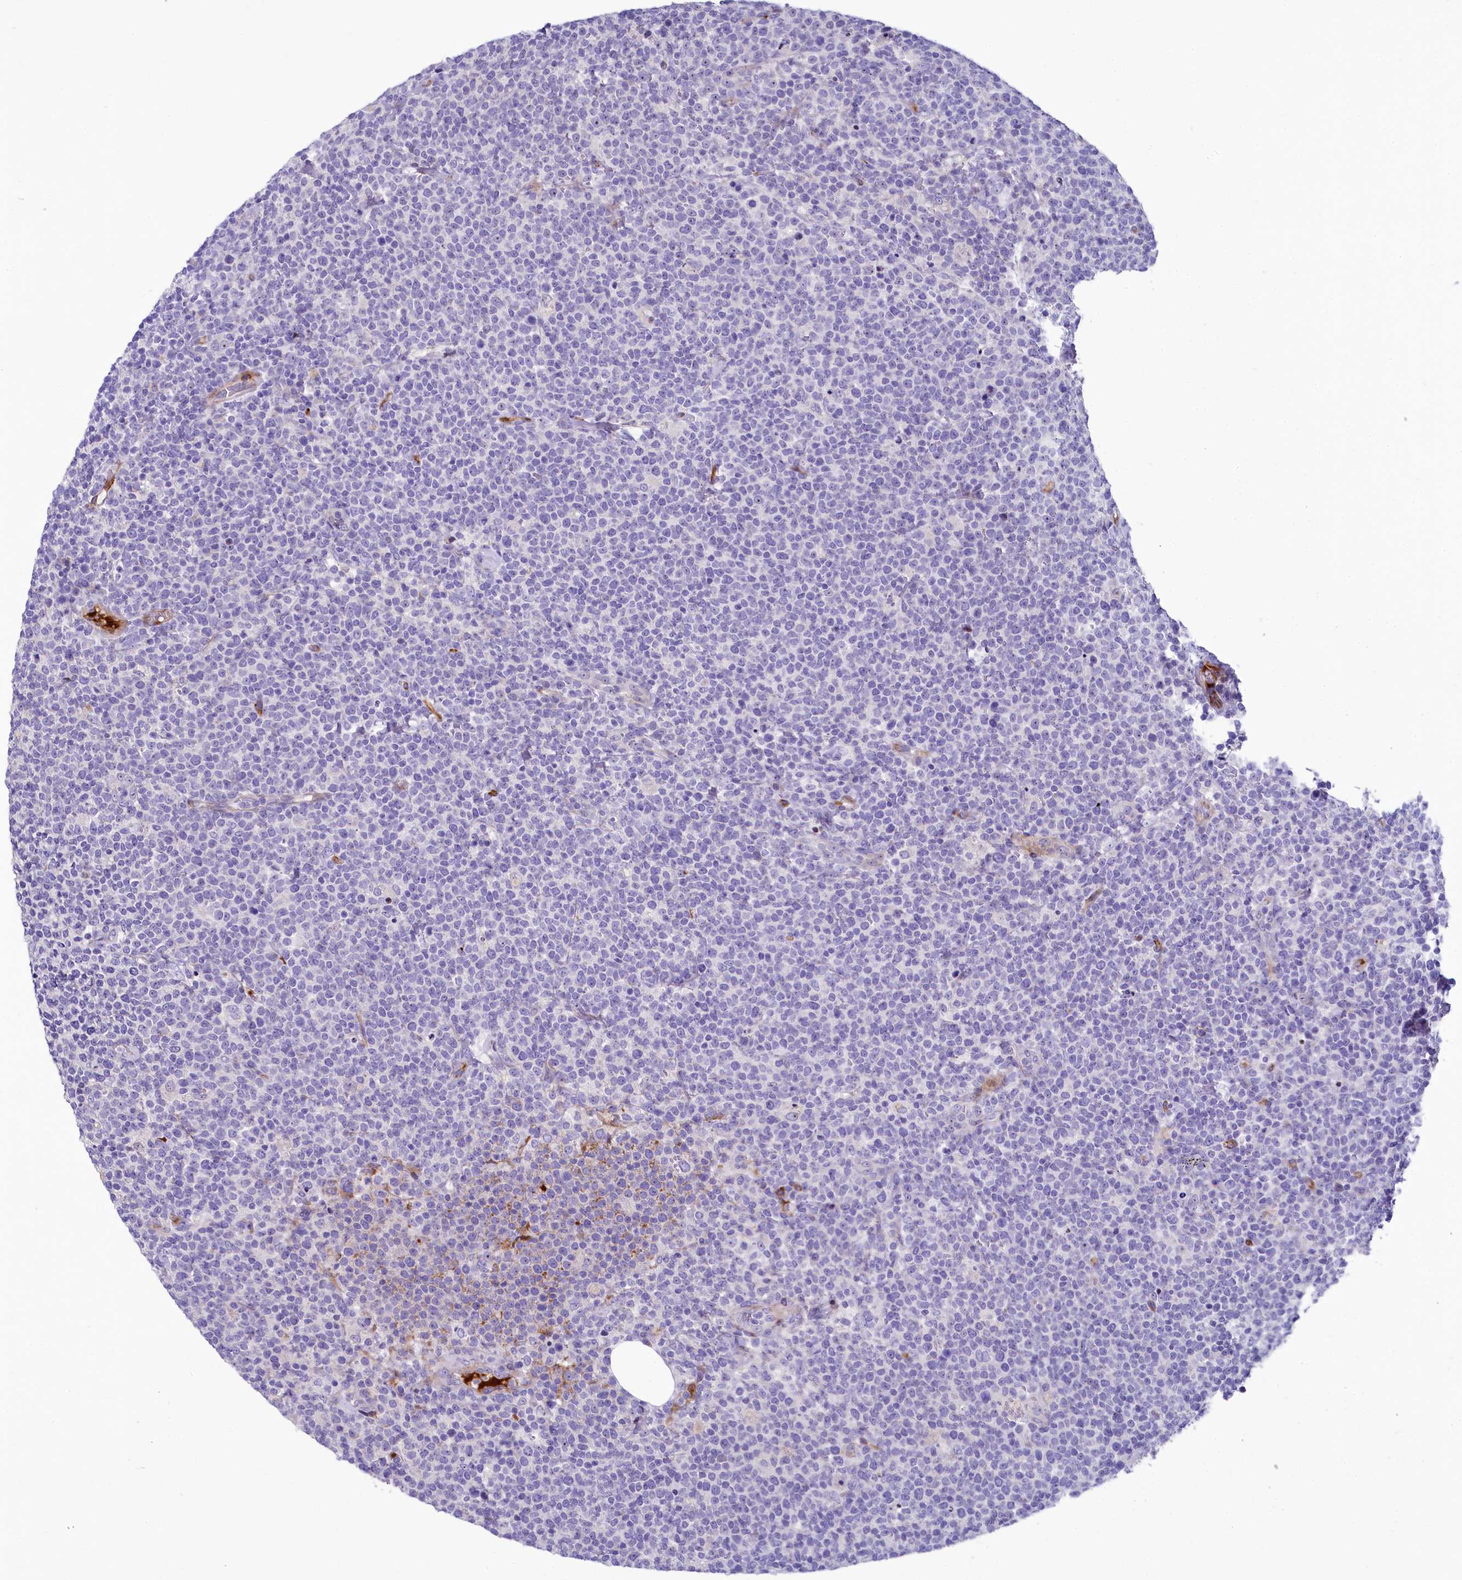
{"staining": {"intensity": "negative", "quantity": "none", "location": "none"}, "tissue": "lymphoma", "cell_type": "Tumor cells", "image_type": "cancer", "snomed": [{"axis": "morphology", "description": "Malignant lymphoma, non-Hodgkin's type, High grade"}, {"axis": "topography", "description": "Lymph node"}], "caption": "Tumor cells show no significant expression in lymphoma.", "gene": "SH3TC2", "patient": {"sex": "male", "age": 61}}